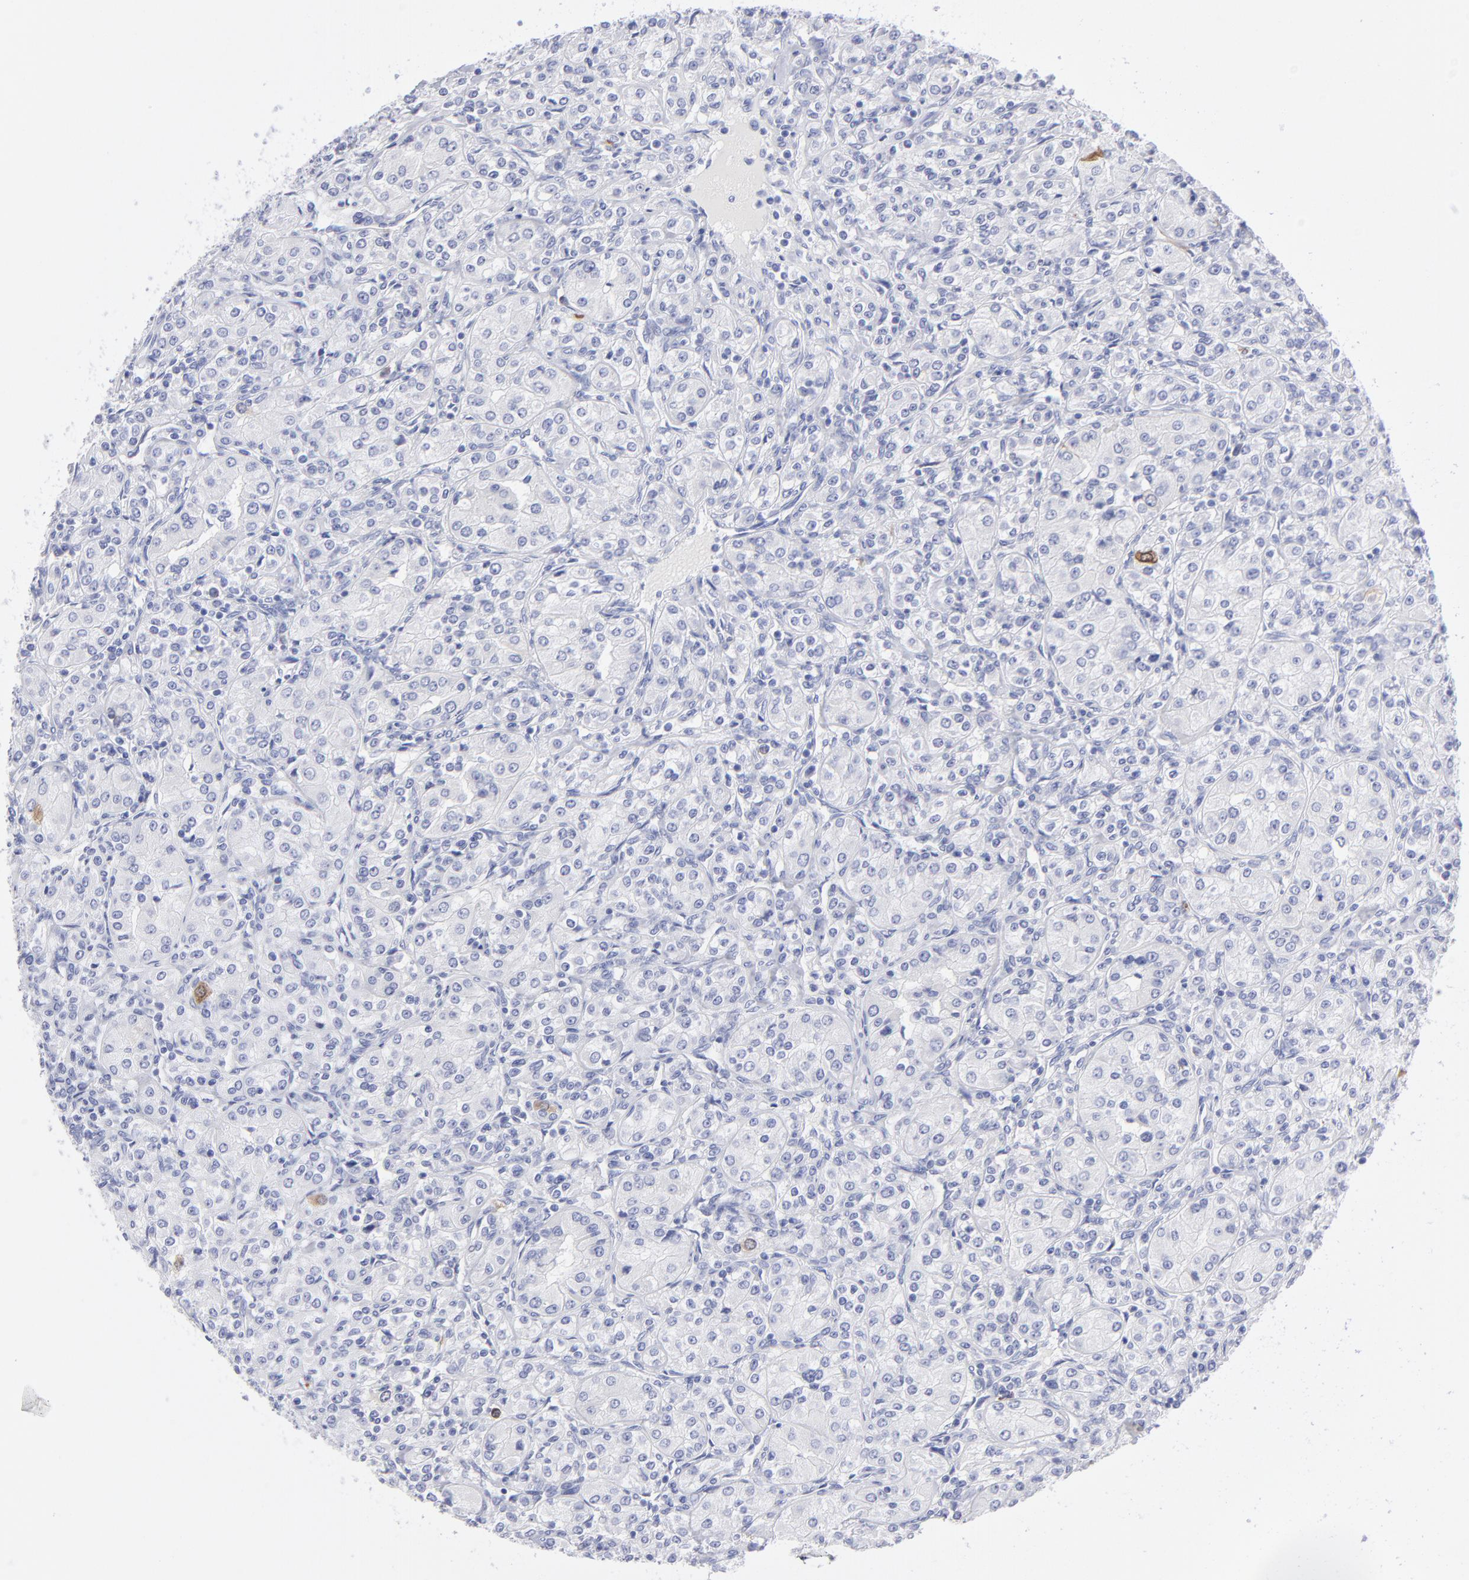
{"staining": {"intensity": "strong", "quantity": "<25%", "location": "cytoplasmic/membranous"}, "tissue": "renal cancer", "cell_type": "Tumor cells", "image_type": "cancer", "snomed": [{"axis": "morphology", "description": "Adenocarcinoma, NOS"}, {"axis": "topography", "description": "Kidney"}], "caption": "DAB (3,3'-diaminobenzidine) immunohistochemical staining of renal adenocarcinoma displays strong cytoplasmic/membranous protein expression in about <25% of tumor cells. The staining is performed using DAB brown chromogen to label protein expression. The nuclei are counter-stained blue using hematoxylin.", "gene": "CCNB1", "patient": {"sex": "male", "age": 77}}